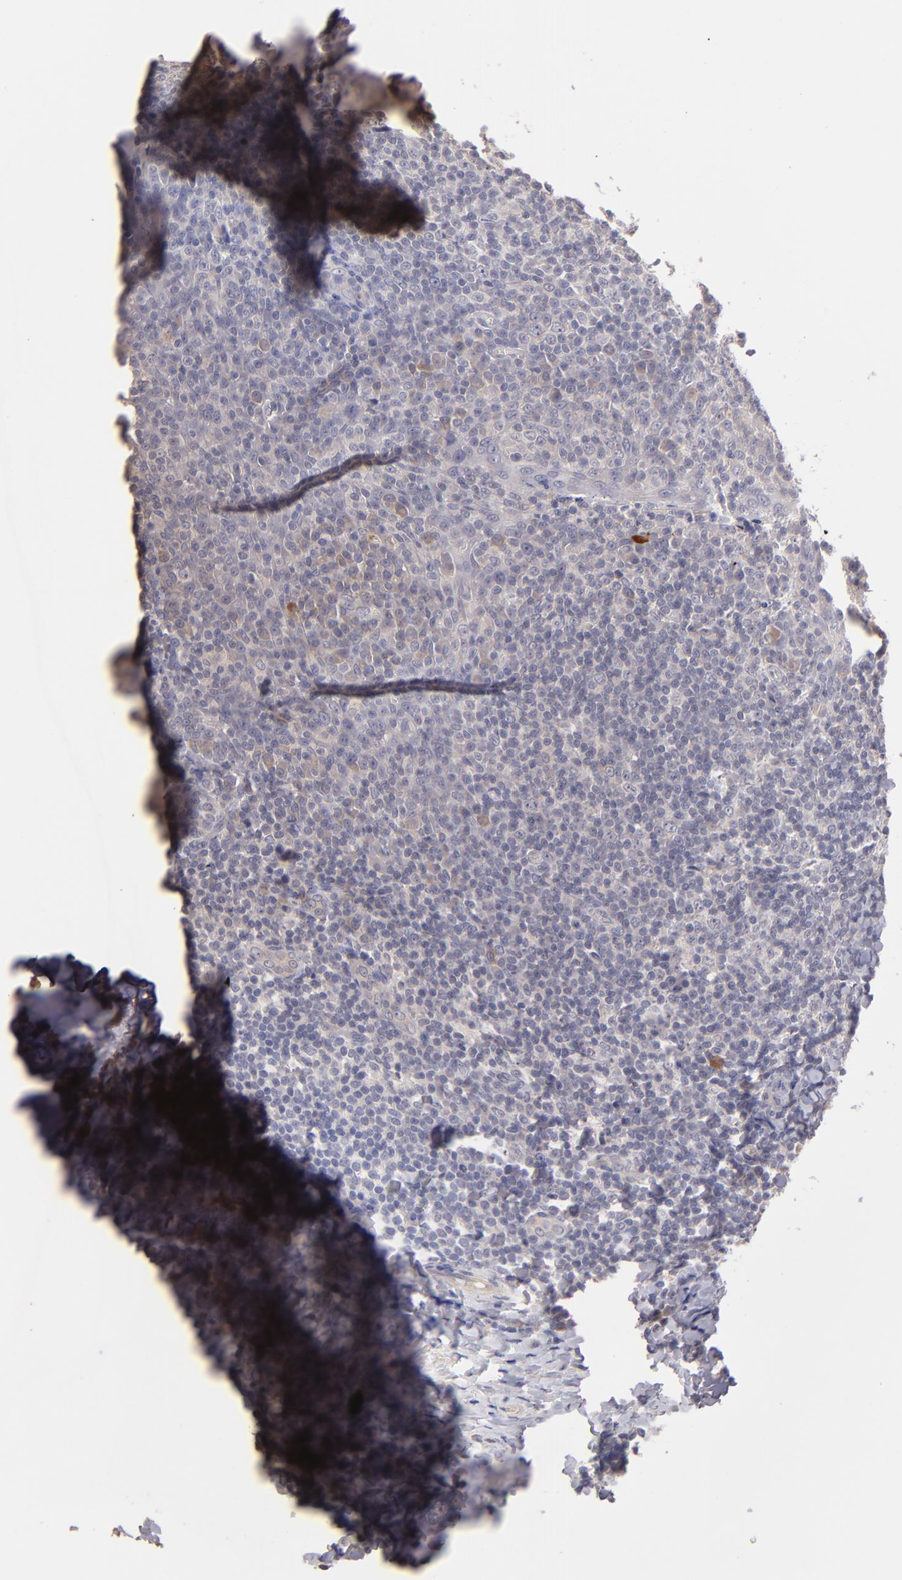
{"staining": {"intensity": "weak", "quantity": "<25%", "location": "cytoplasmic/membranous"}, "tissue": "tonsil", "cell_type": "Germinal center cells", "image_type": "normal", "snomed": [{"axis": "morphology", "description": "Normal tissue, NOS"}, {"axis": "topography", "description": "Tonsil"}], "caption": "This is a histopathology image of immunohistochemistry (IHC) staining of benign tonsil, which shows no positivity in germinal center cells.", "gene": "GNAZ", "patient": {"sex": "male", "age": 31}}